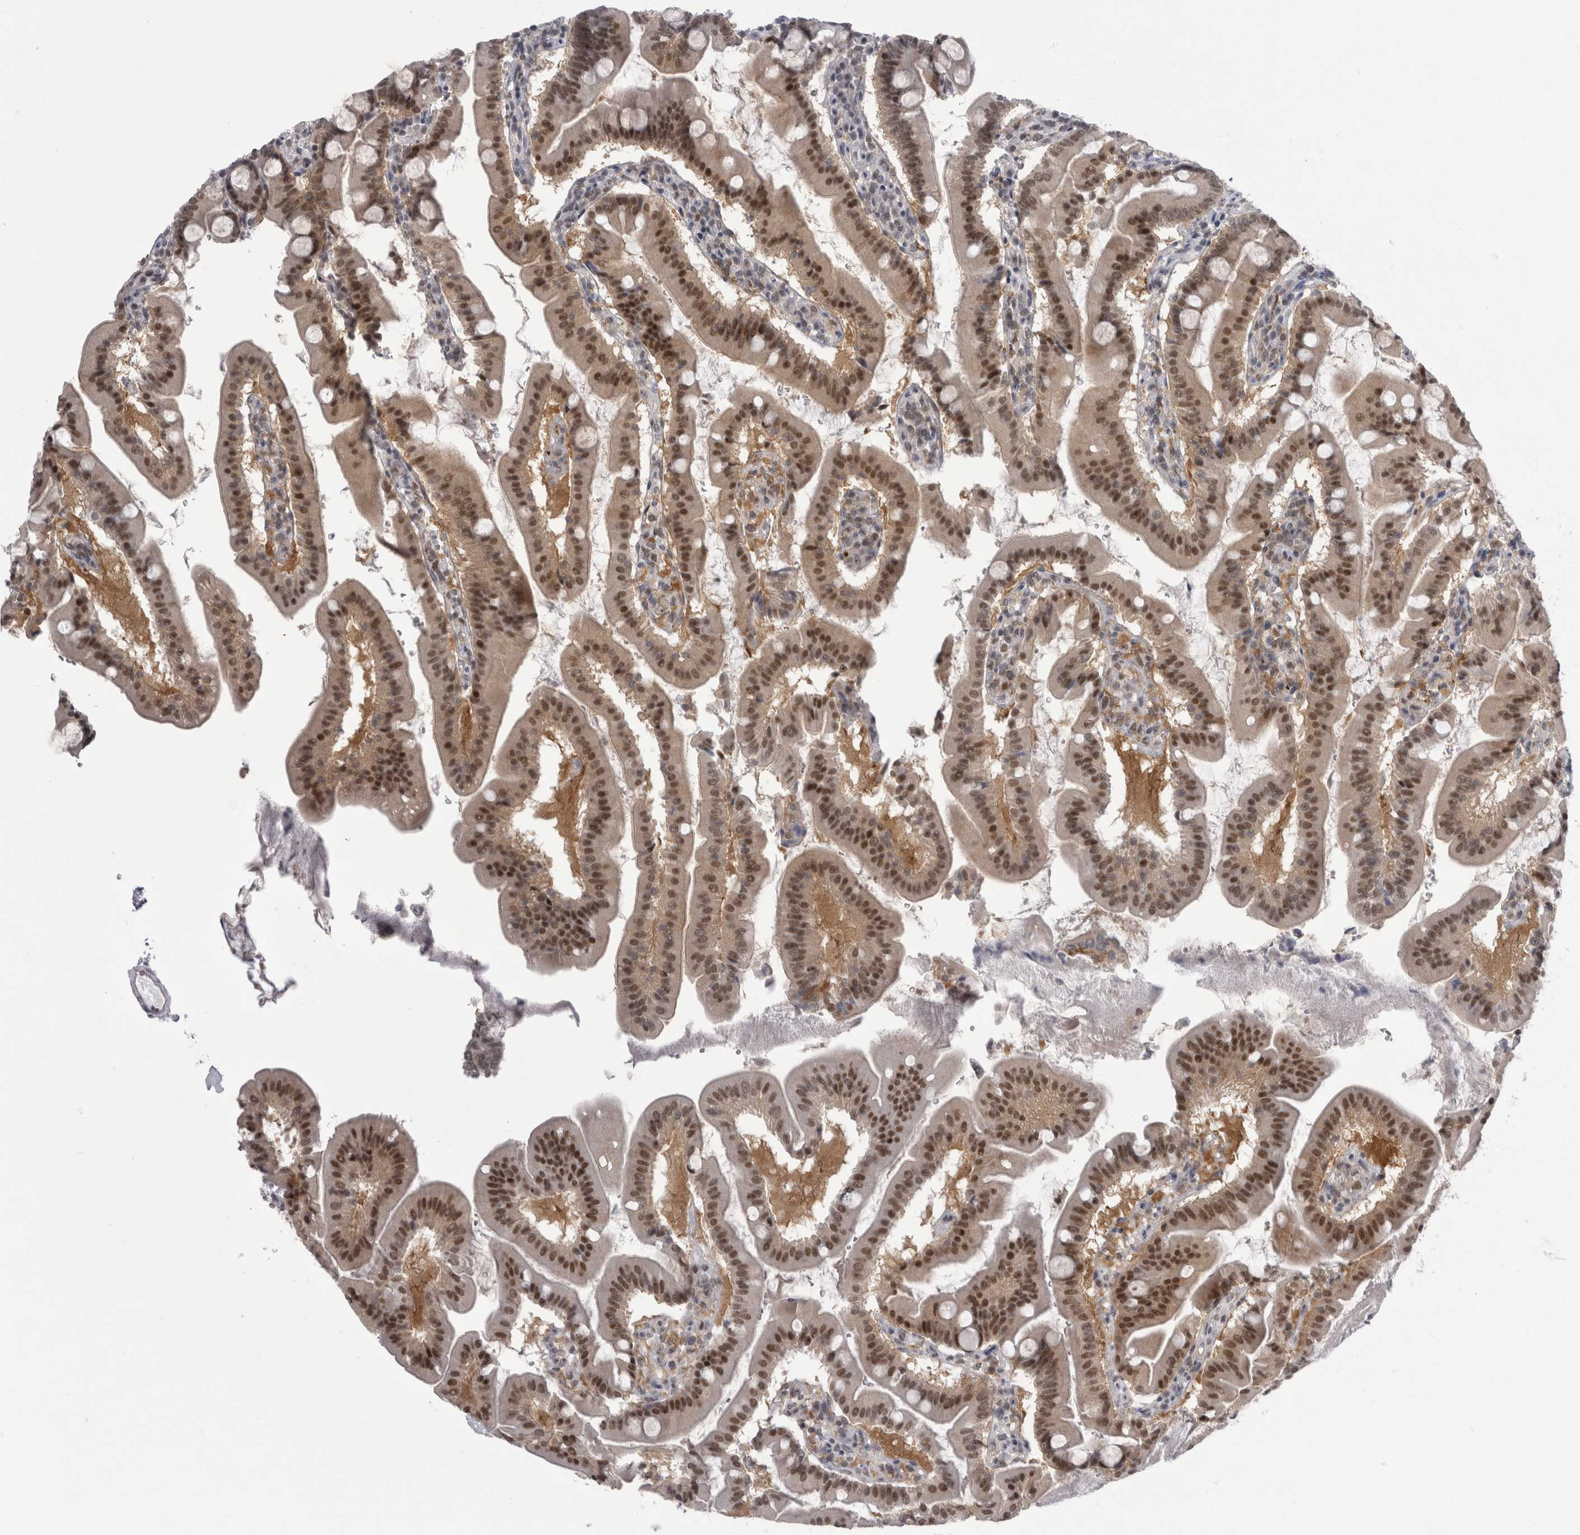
{"staining": {"intensity": "moderate", "quantity": ">75%", "location": "nuclear"}, "tissue": "duodenum", "cell_type": "Glandular cells", "image_type": "normal", "snomed": [{"axis": "morphology", "description": "Normal tissue, NOS"}, {"axis": "morphology", "description": "Adenocarcinoma, NOS"}, {"axis": "topography", "description": "Pancreas"}, {"axis": "topography", "description": "Duodenum"}], "caption": "A histopathology image showing moderate nuclear expression in approximately >75% of glandular cells in normal duodenum, as visualized by brown immunohistochemical staining.", "gene": "PSMB2", "patient": {"sex": "male", "age": 50}}